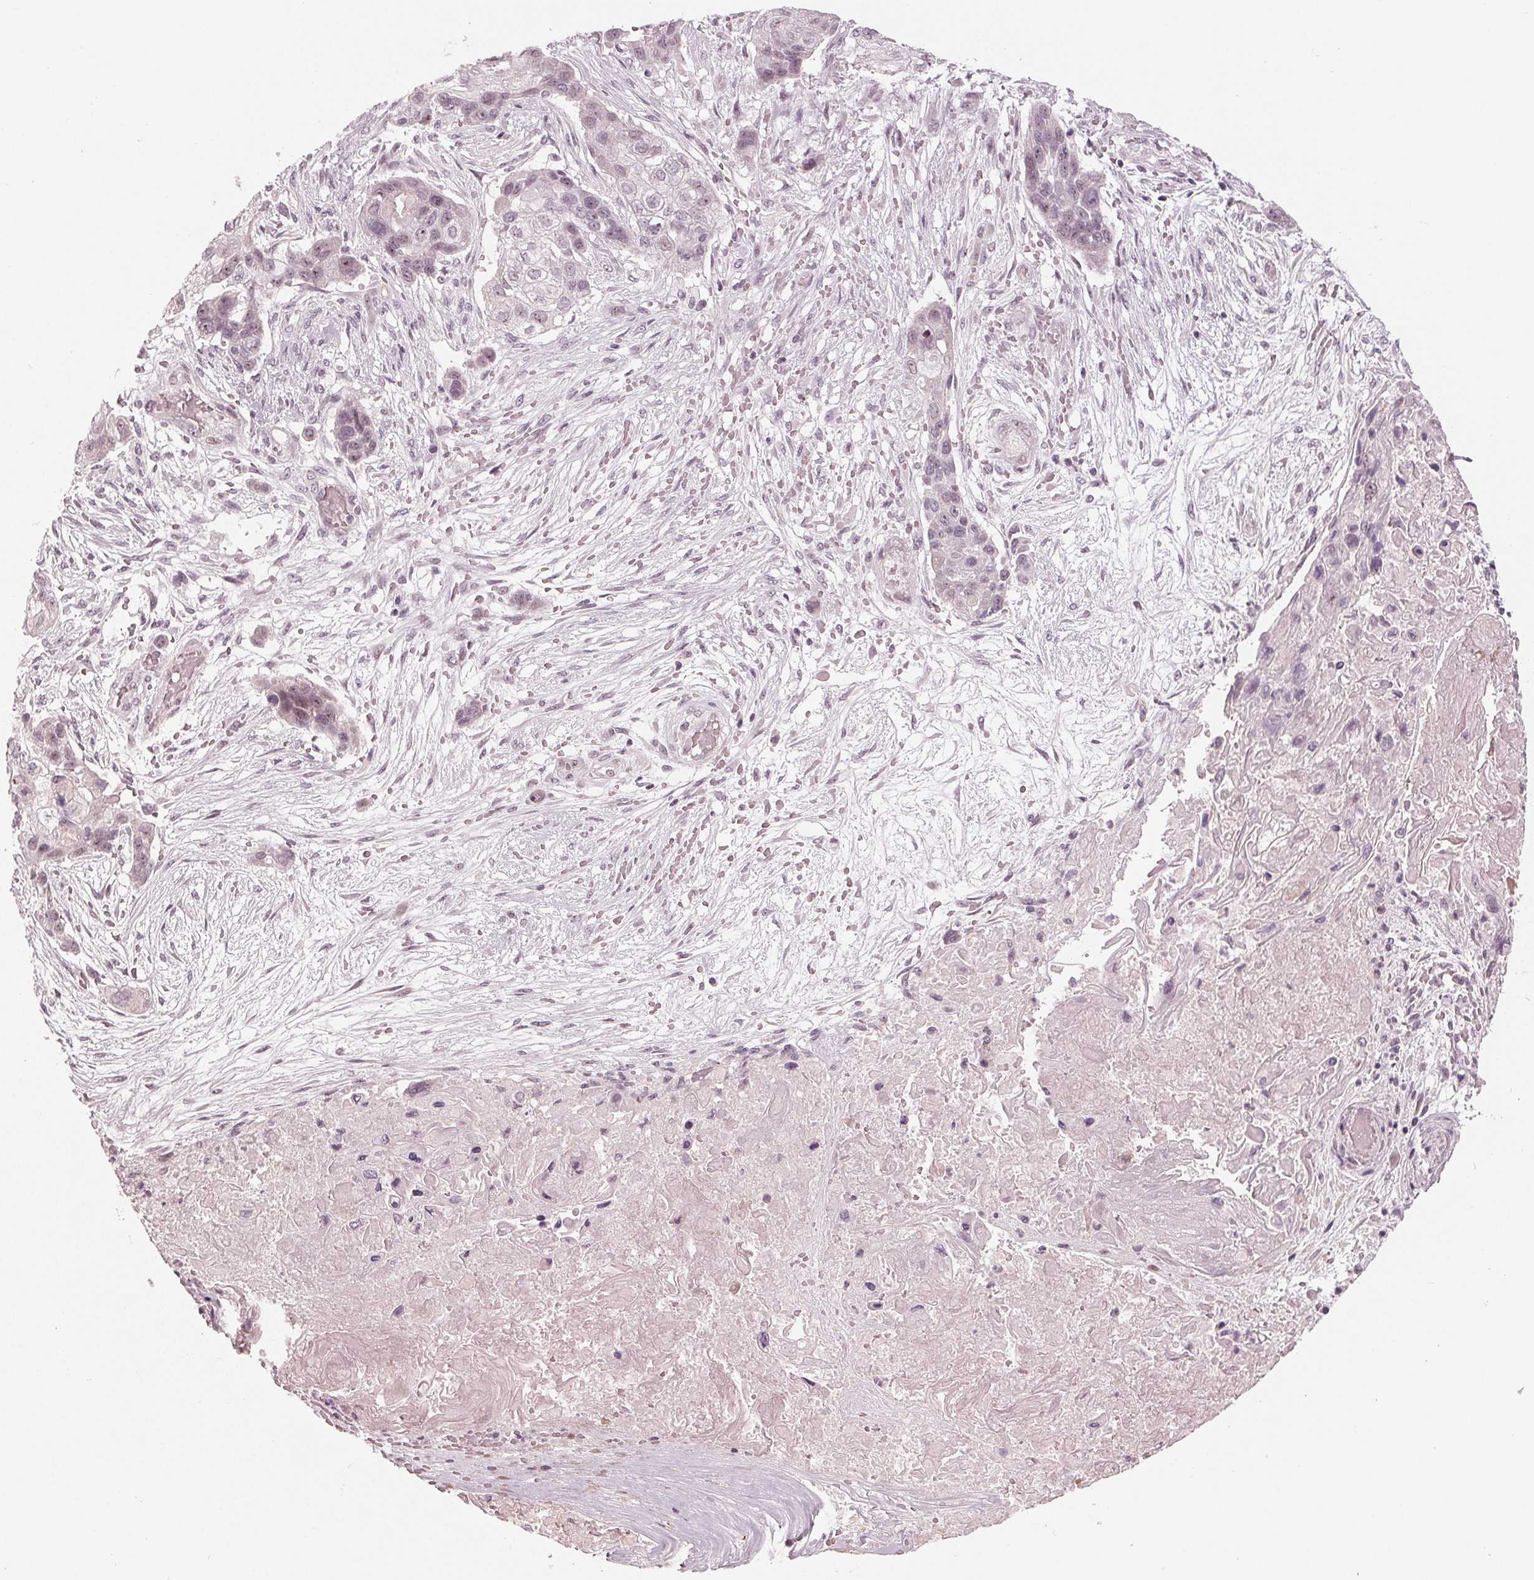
{"staining": {"intensity": "weak", "quantity": "<25%", "location": "nuclear"}, "tissue": "lung cancer", "cell_type": "Tumor cells", "image_type": "cancer", "snomed": [{"axis": "morphology", "description": "Squamous cell carcinoma, NOS"}, {"axis": "topography", "description": "Lung"}], "caption": "There is no significant staining in tumor cells of lung cancer (squamous cell carcinoma).", "gene": "ADPRHL1", "patient": {"sex": "male", "age": 69}}